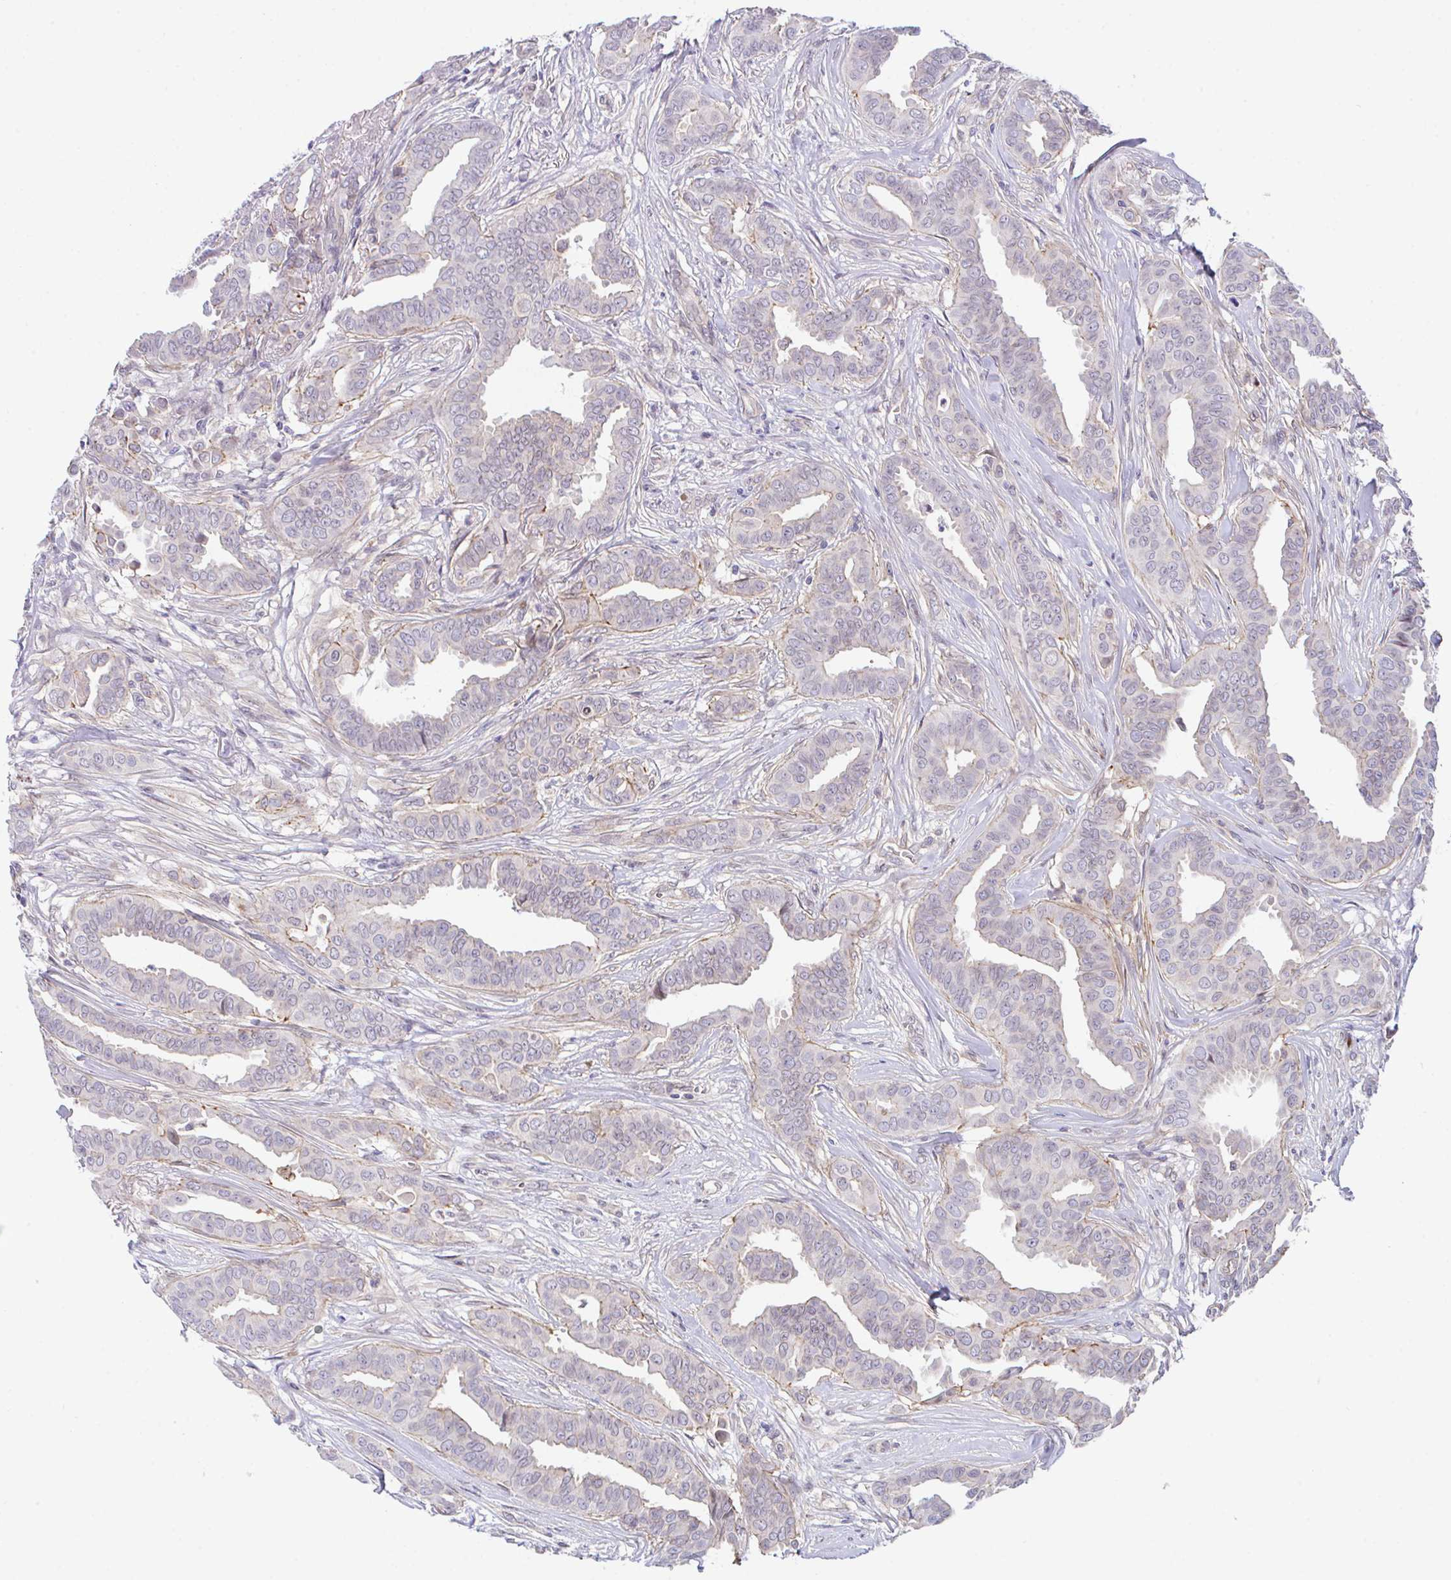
{"staining": {"intensity": "negative", "quantity": "none", "location": "none"}, "tissue": "breast cancer", "cell_type": "Tumor cells", "image_type": "cancer", "snomed": [{"axis": "morphology", "description": "Duct carcinoma"}, {"axis": "topography", "description": "Breast"}], "caption": "Immunohistochemistry (IHC) image of neoplastic tissue: breast cancer (infiltrating ductal carcinoma) stained with DAB (3,3'-diaminobenzidine) shows no significant protein staining in tumor cells.", "gene": "ZBED3", "patient": {"sex": "female", "age": 45}}